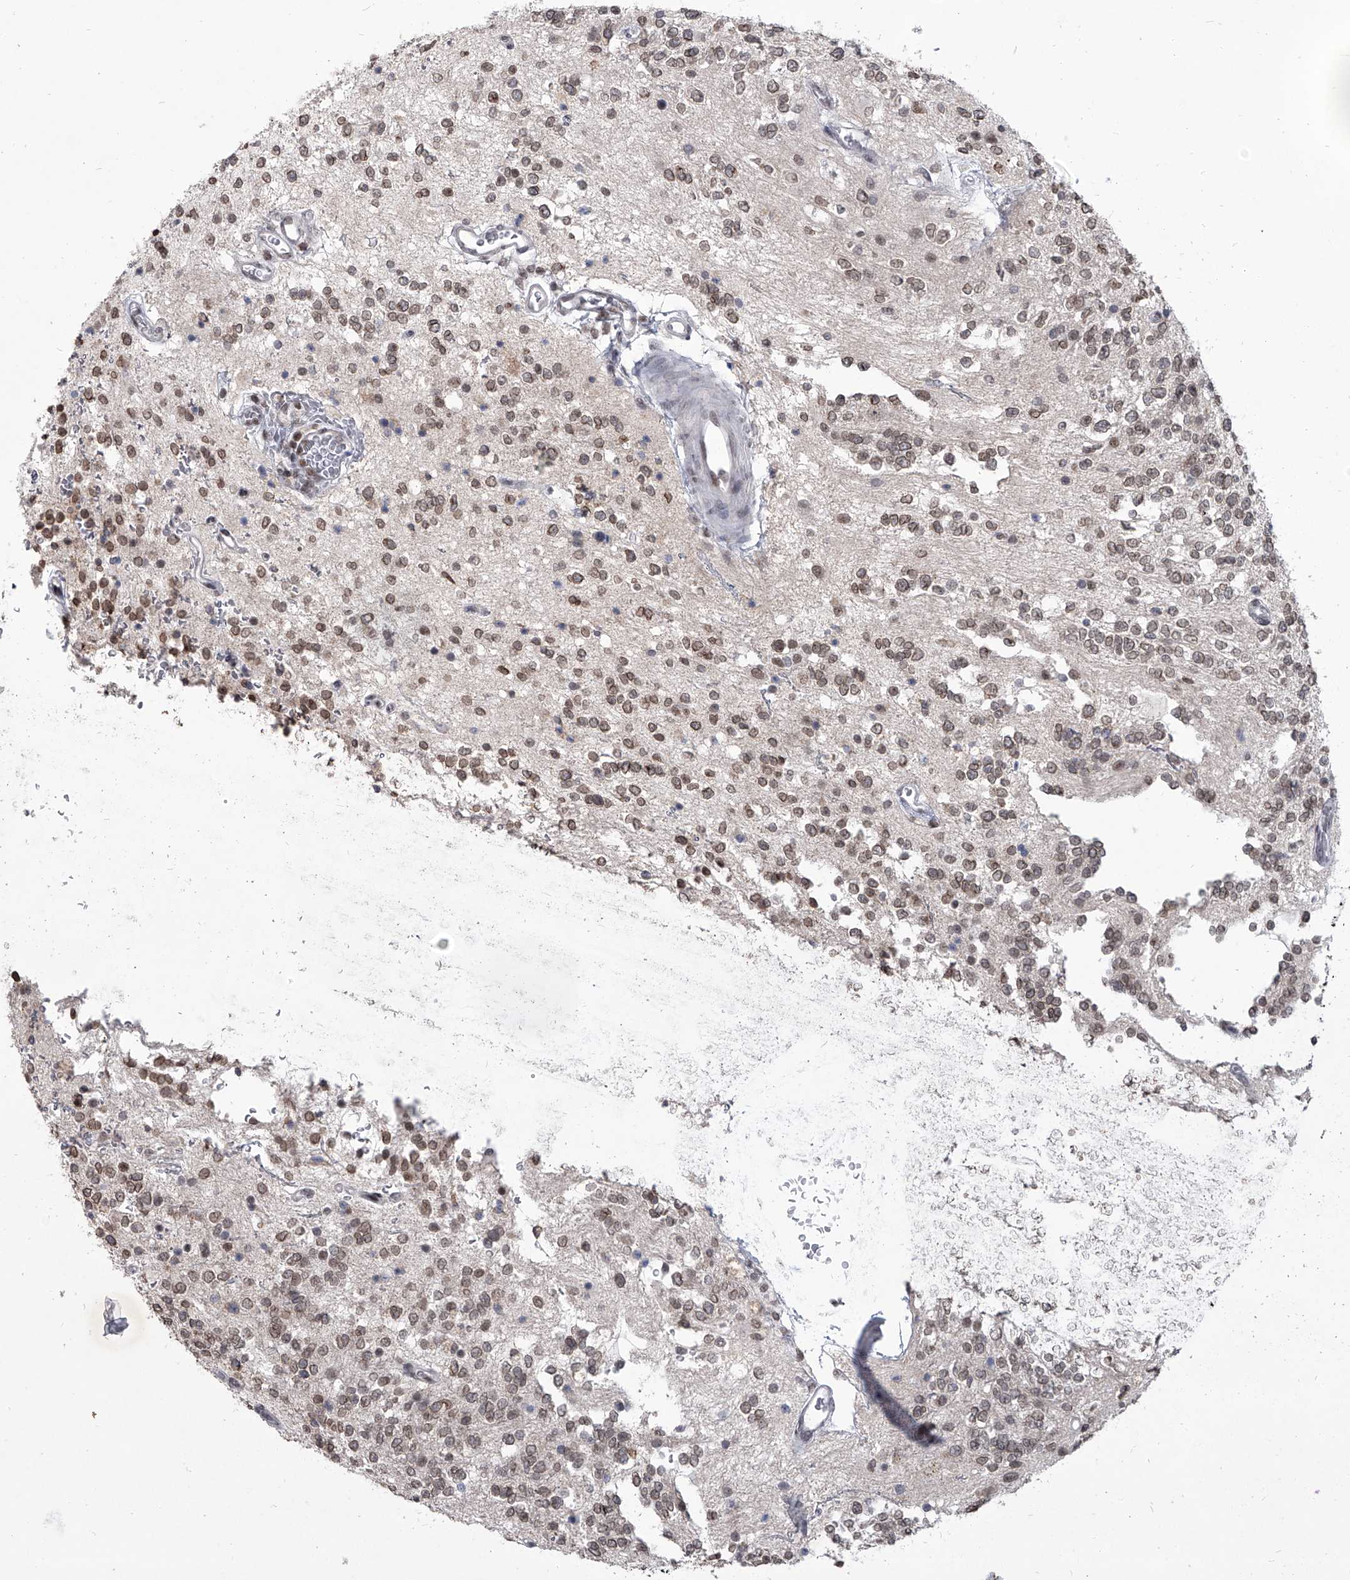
{"staining": {"intensity": "moderate", "quantity": "25%-75%", "location": "nuclear"}, "tissue": "glioma", "cell_type": "Tumor cells", "image_type": "cancer", "snomed": [{"axis": "morphology", "description": "Glioma, malignant, High grade"}, {"axis": "topography", "description": "Brain"}], "caption": "Human malignant glioma (high-grade) stained with a brown dye demonstrates moderate nuclear positive expression in about 25%-75% of tumor cells.", "gene": "PPIL4", "patient": {"sex": "male", "age": 34}}